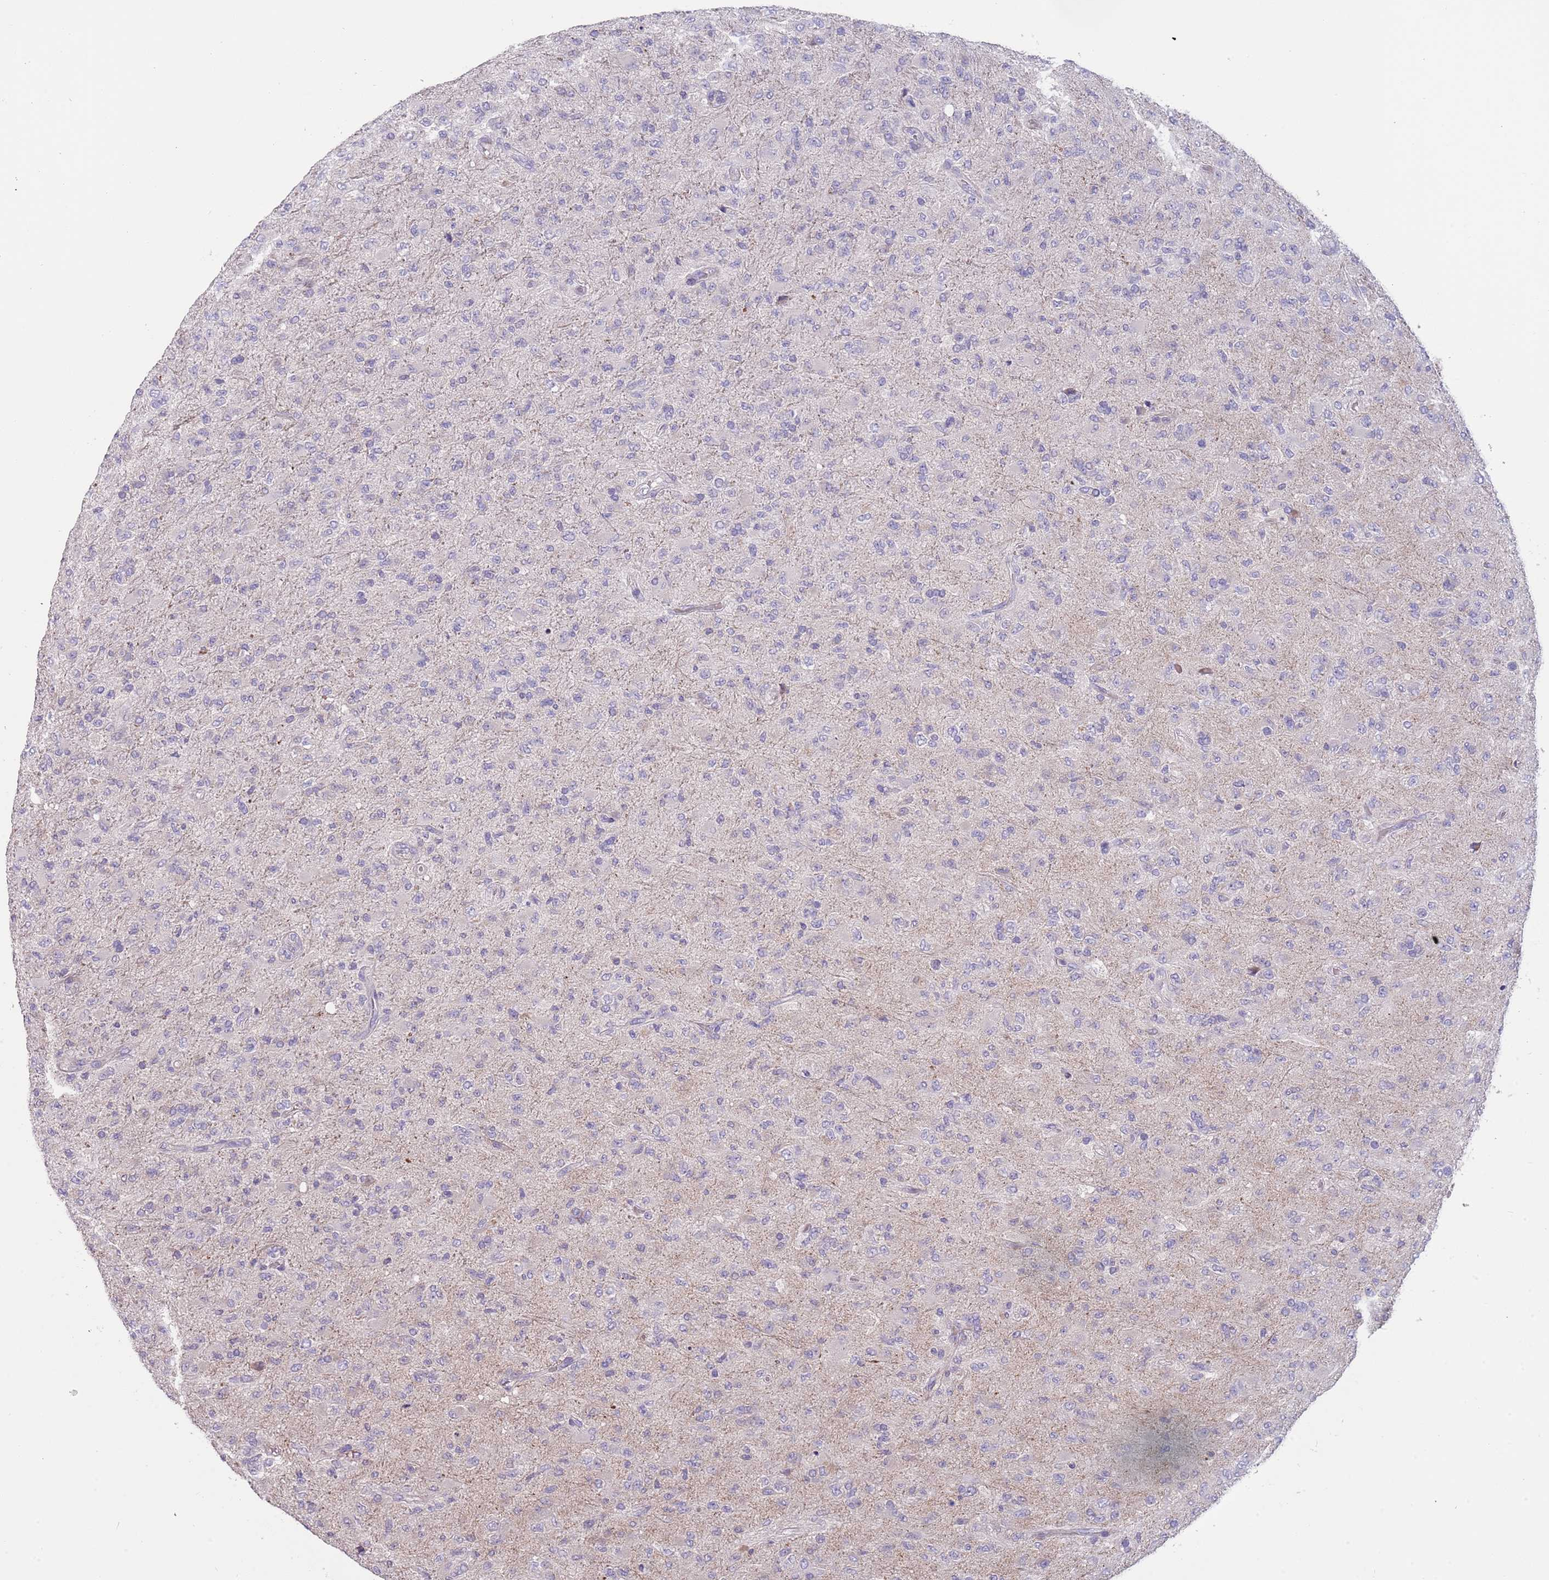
{"staining": {"intensity": "negative", "quantity": "none", "location": "none"}, "tissue": "glioma", "cell_type": "Tumor cells", "image_type": "cancer", "snomed": [{"axis": "morphology", "description": "Glioma, malignant, Low grade"}, {"axis": "topography", "description": "Brain"}], "caption": "This is a image of immunohistochemistry (IHC) staining of glioma, which shows no positivity in tumor cells. (Stains: DAB immunohistochemistry with hematoxylin counter stain, Microscopy: brightfield microscopy at high magnification).", "gene": "SUSD1", "patient": {"sex": "male", "age": 65}}